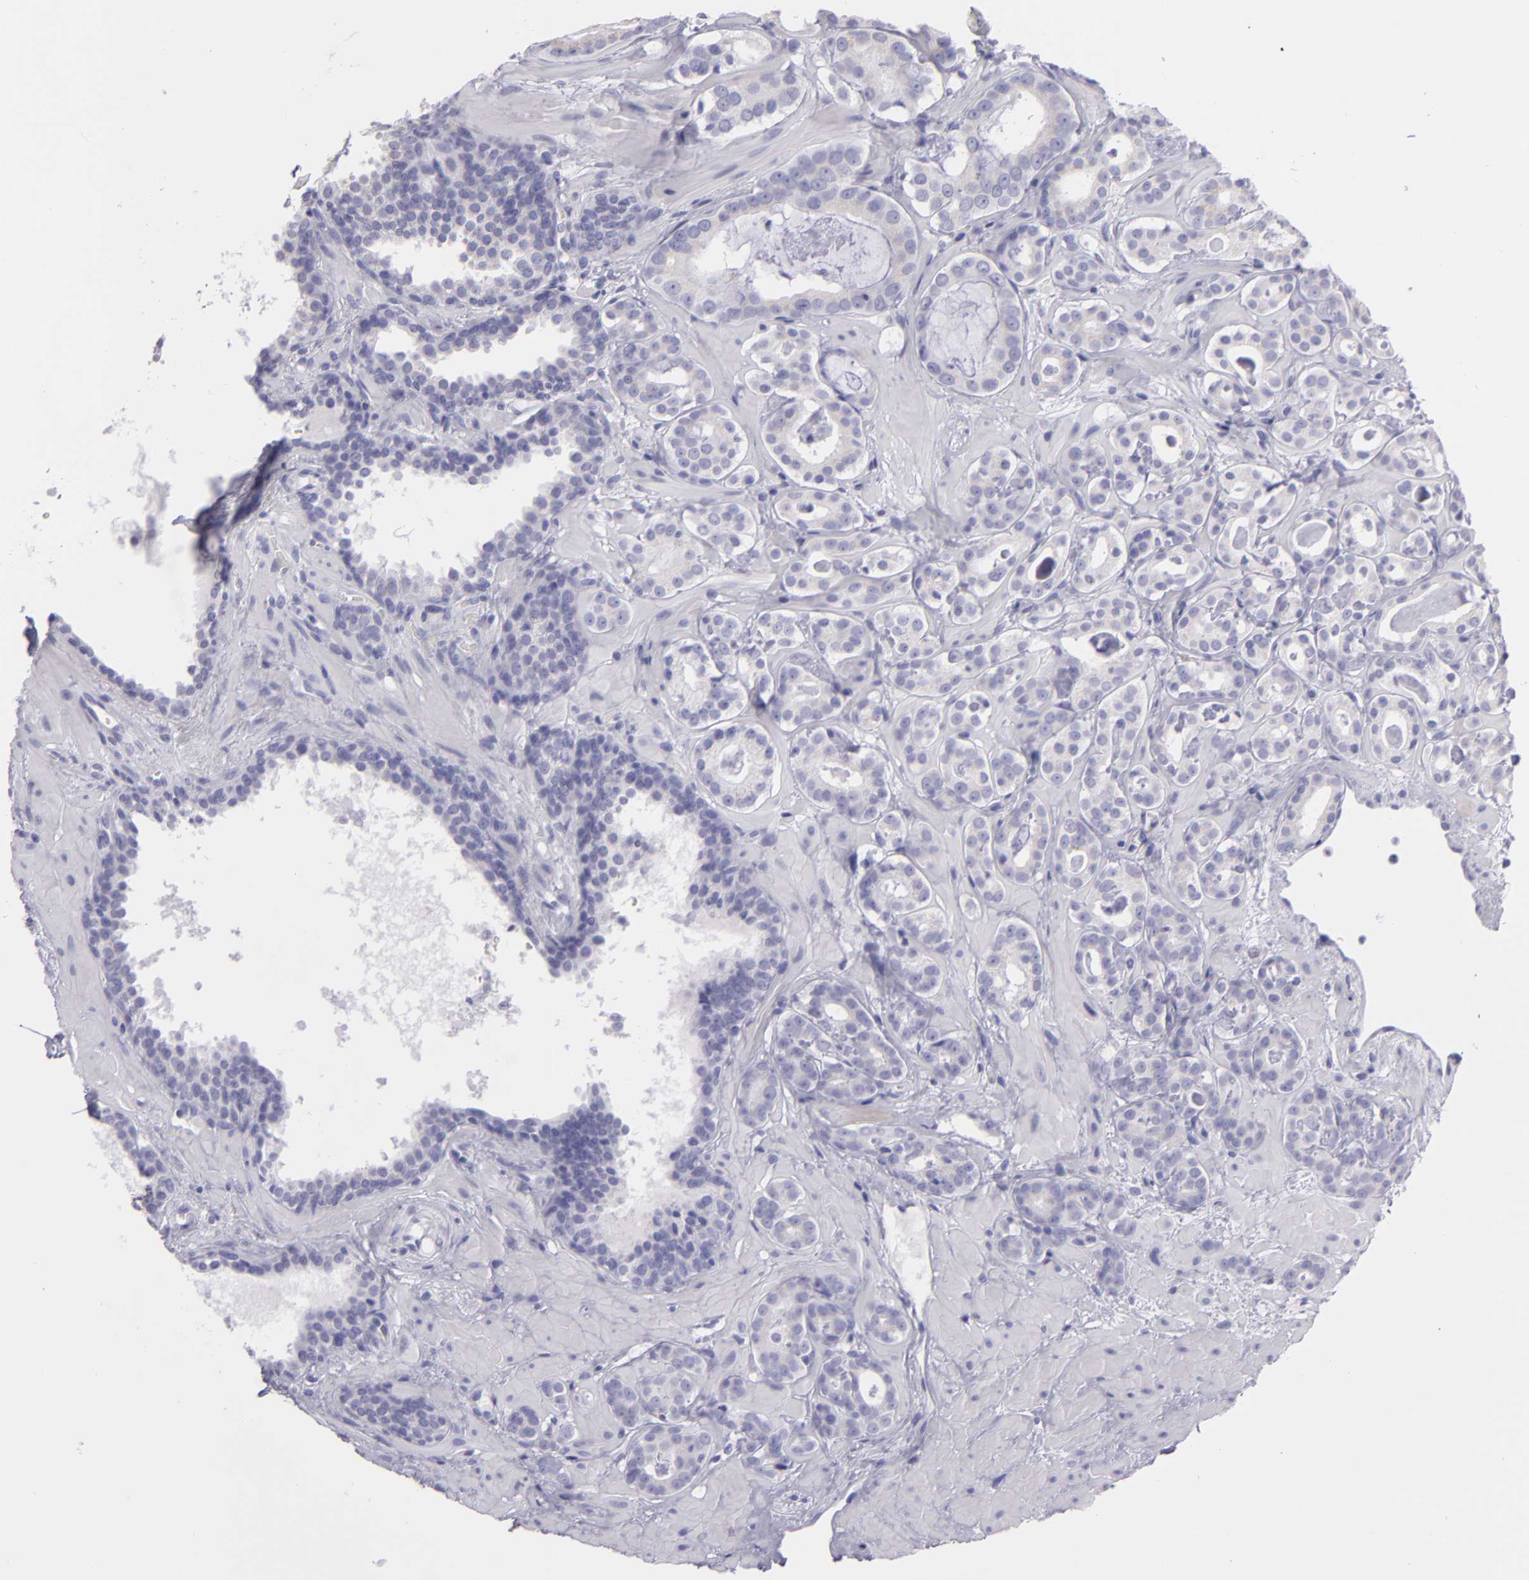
{"staining": {"intensity": "negative", "quantity": "none", "location": "none"}, "tissue": "prostate cancer", "cell_type": "Tumor cells", "image_type": "cancer", "snomed": [{"axis": "morphology", "description": "Adenocarcinoma, Low grade"}, {"axis": "topography", "description": "Prostate"}], "caption": "DAB immunohistochemical staining of prostate cancer exhibits no significant expression in tumor cells.", "gene": "MUC5AC", "patient": {"sex": "male", "age": 57}}